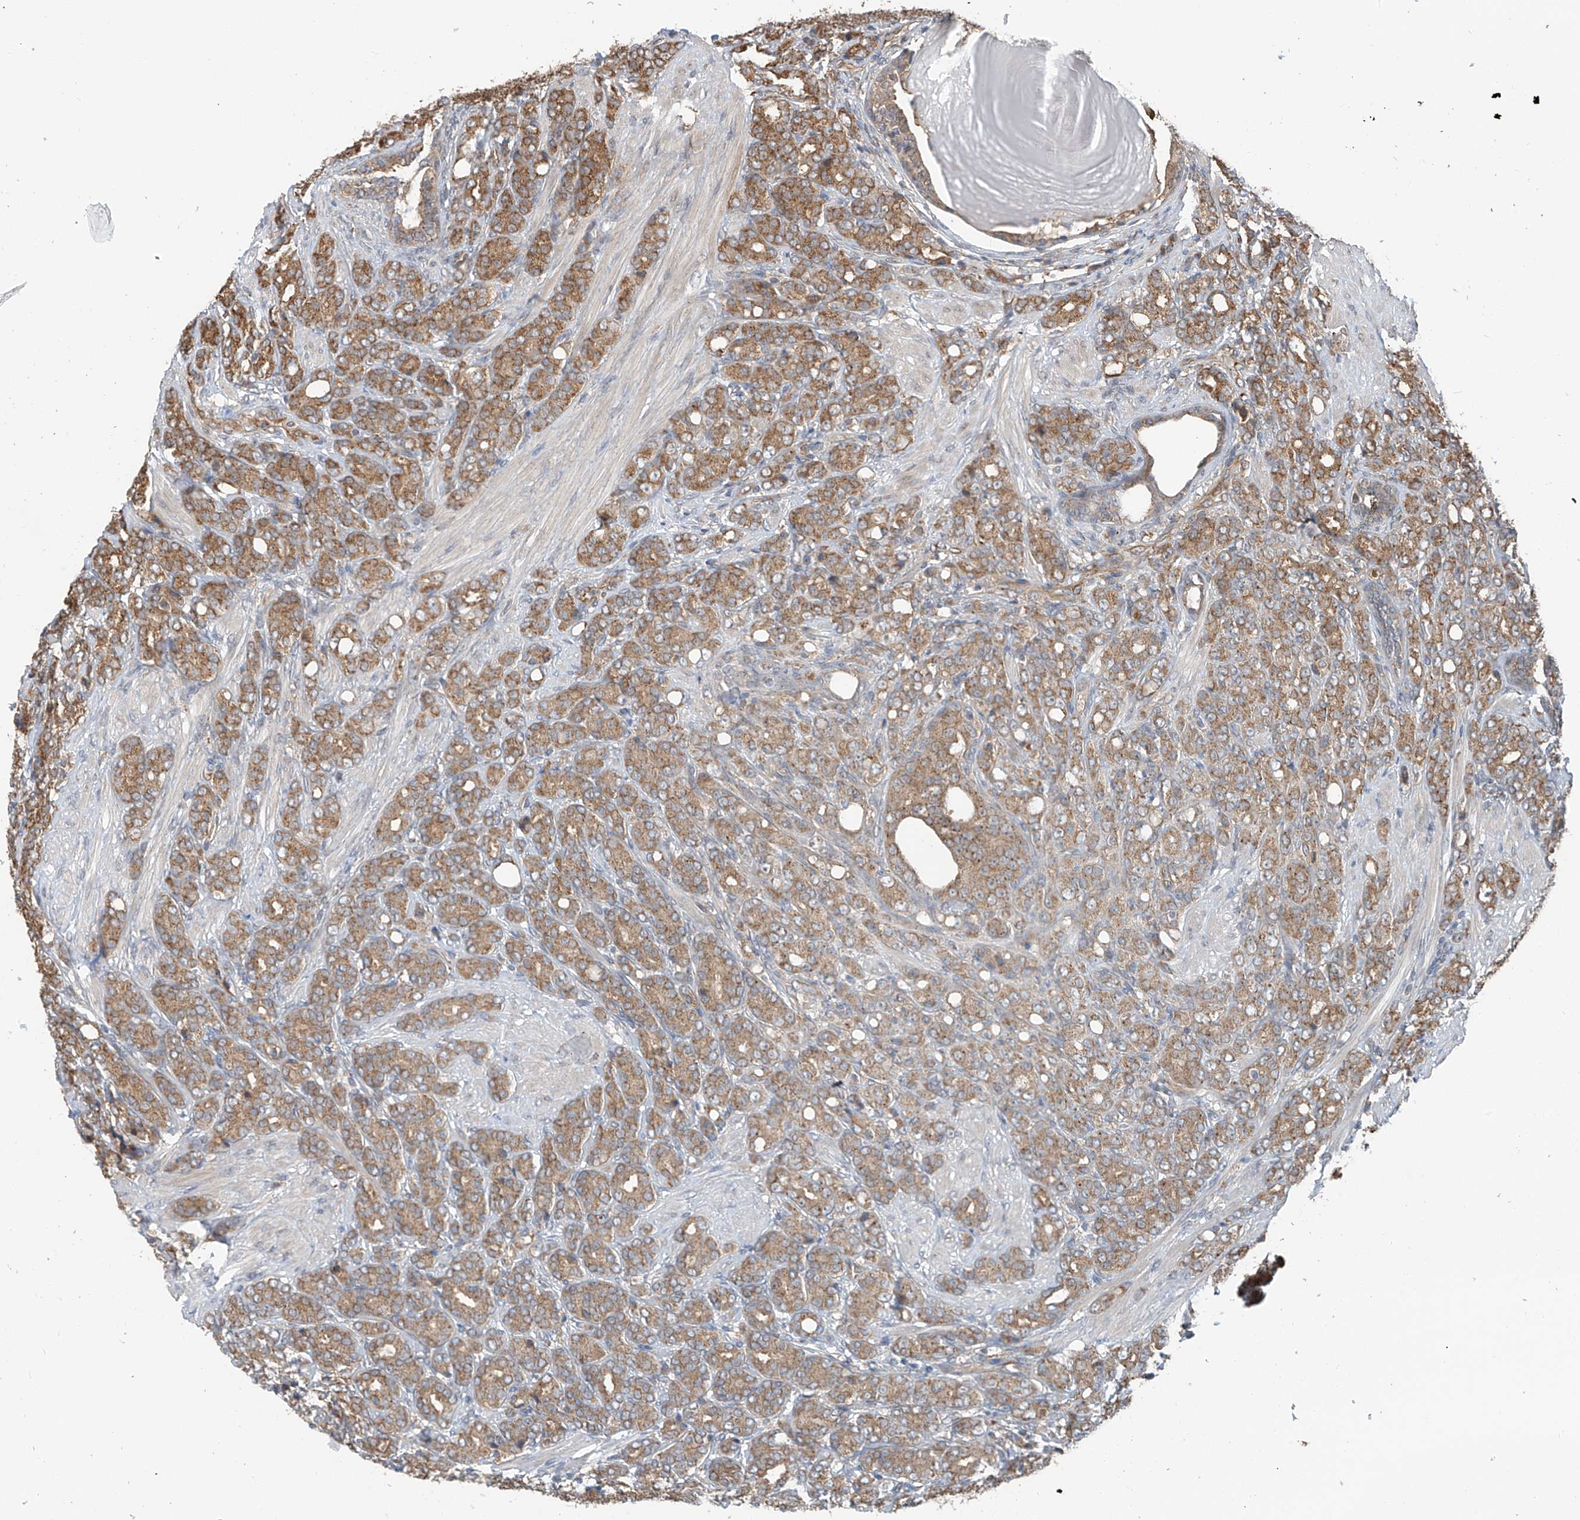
{"staining": {"intensity": "moderate", "quantity": ">75%", "location": "cytoplasmic/membranous"}, "tissue": "prostate cancer", "cell_type": "Tumor cells", "image_type": "cancer", "snomed": [{"axis": "morphology", "description": "Adenocarcinoma, High grade"}, {"axis": "topography", "description": "Prostate"}], "caption": "Moderate cytoplasmic/membranous protein expression is present in approximately >75% of tumor cells in adenocarcinoma (high-grade) (prostate).", "gene": "ZNF189", "patient": {"sex": "male", "age": 62}}